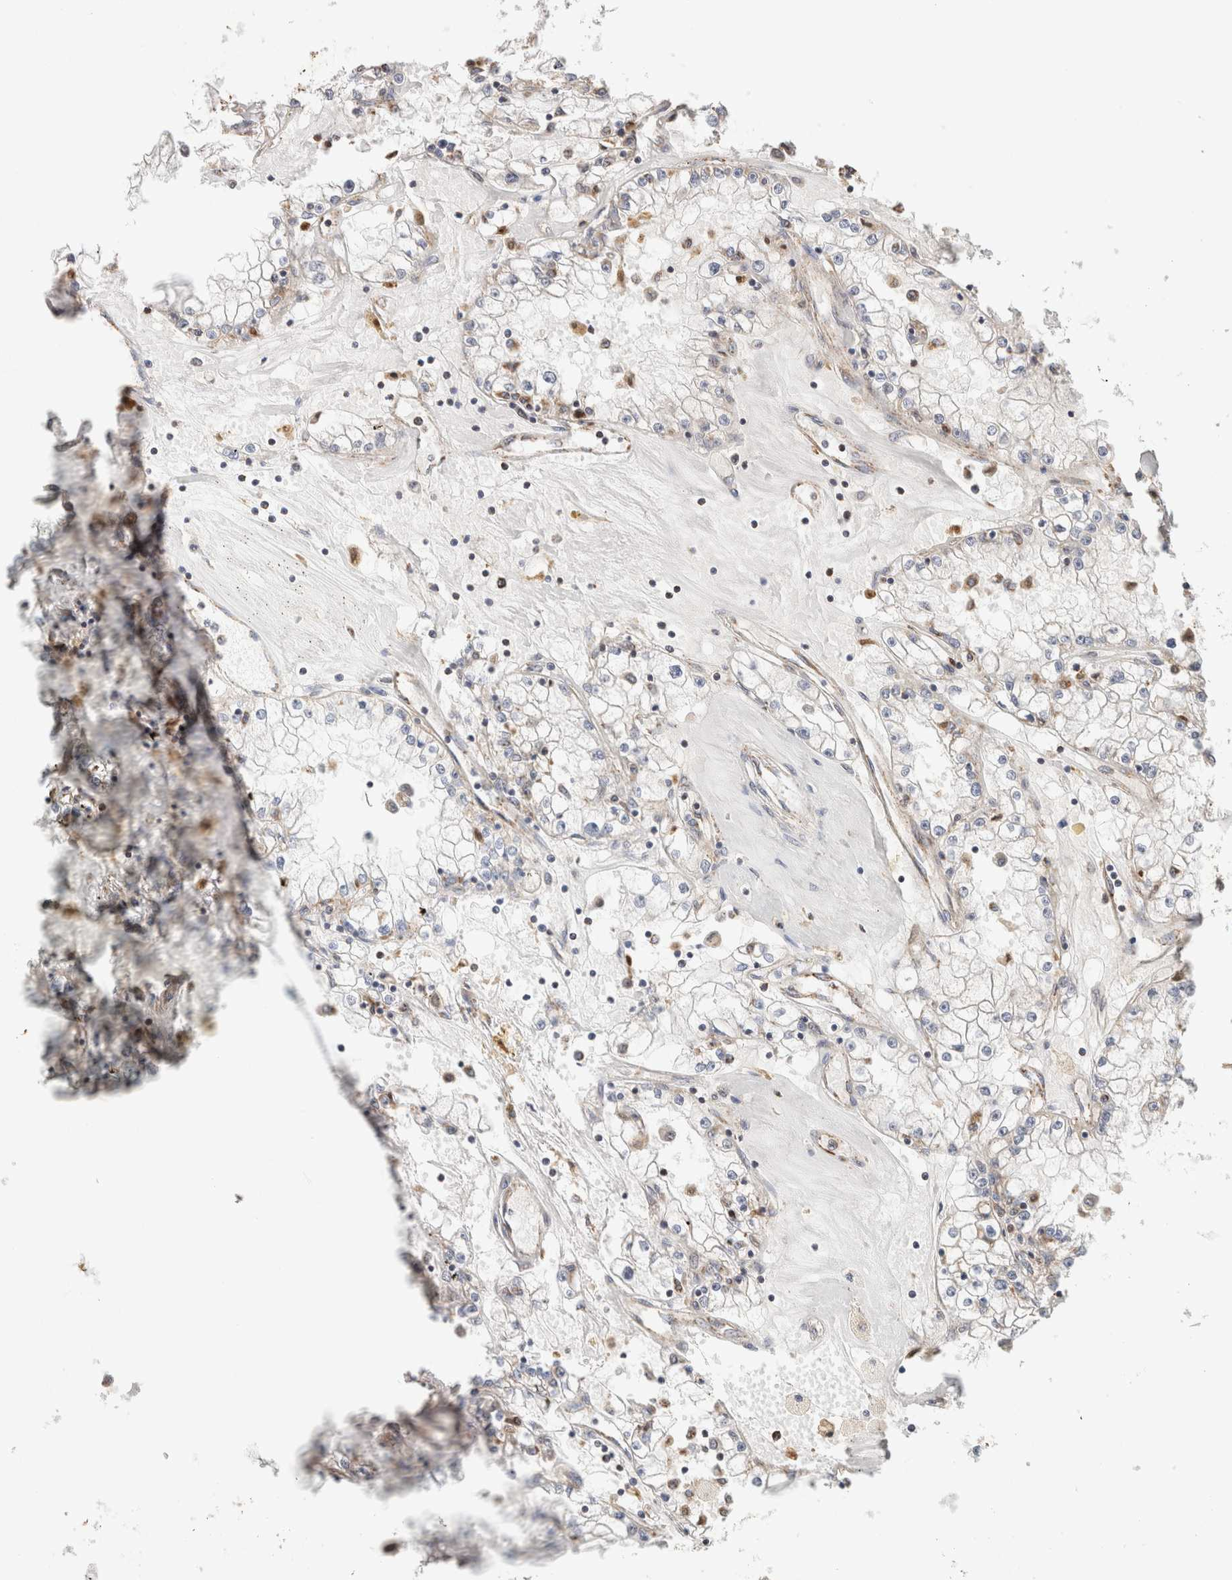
{"staining": {"intensity": "negative", "quantity": "none", "location": "none"}, "tissue": "renal cancer", "cell_type": "Tumor cells", "image_type": "cancer", "snomed": [{"axis": "morphology", "description": "Adenocarcinoma, NOS"}, {"axis": "topography", "description": "Kidney"}], "caption": "DAB (3,3'-diaminobenzidine) immunohistochemical staining of renal cancer demonstrates no significant positivity in tumor cells.", "gene": "C1QBP", "patient": {"sex": "male", "age": 56}}